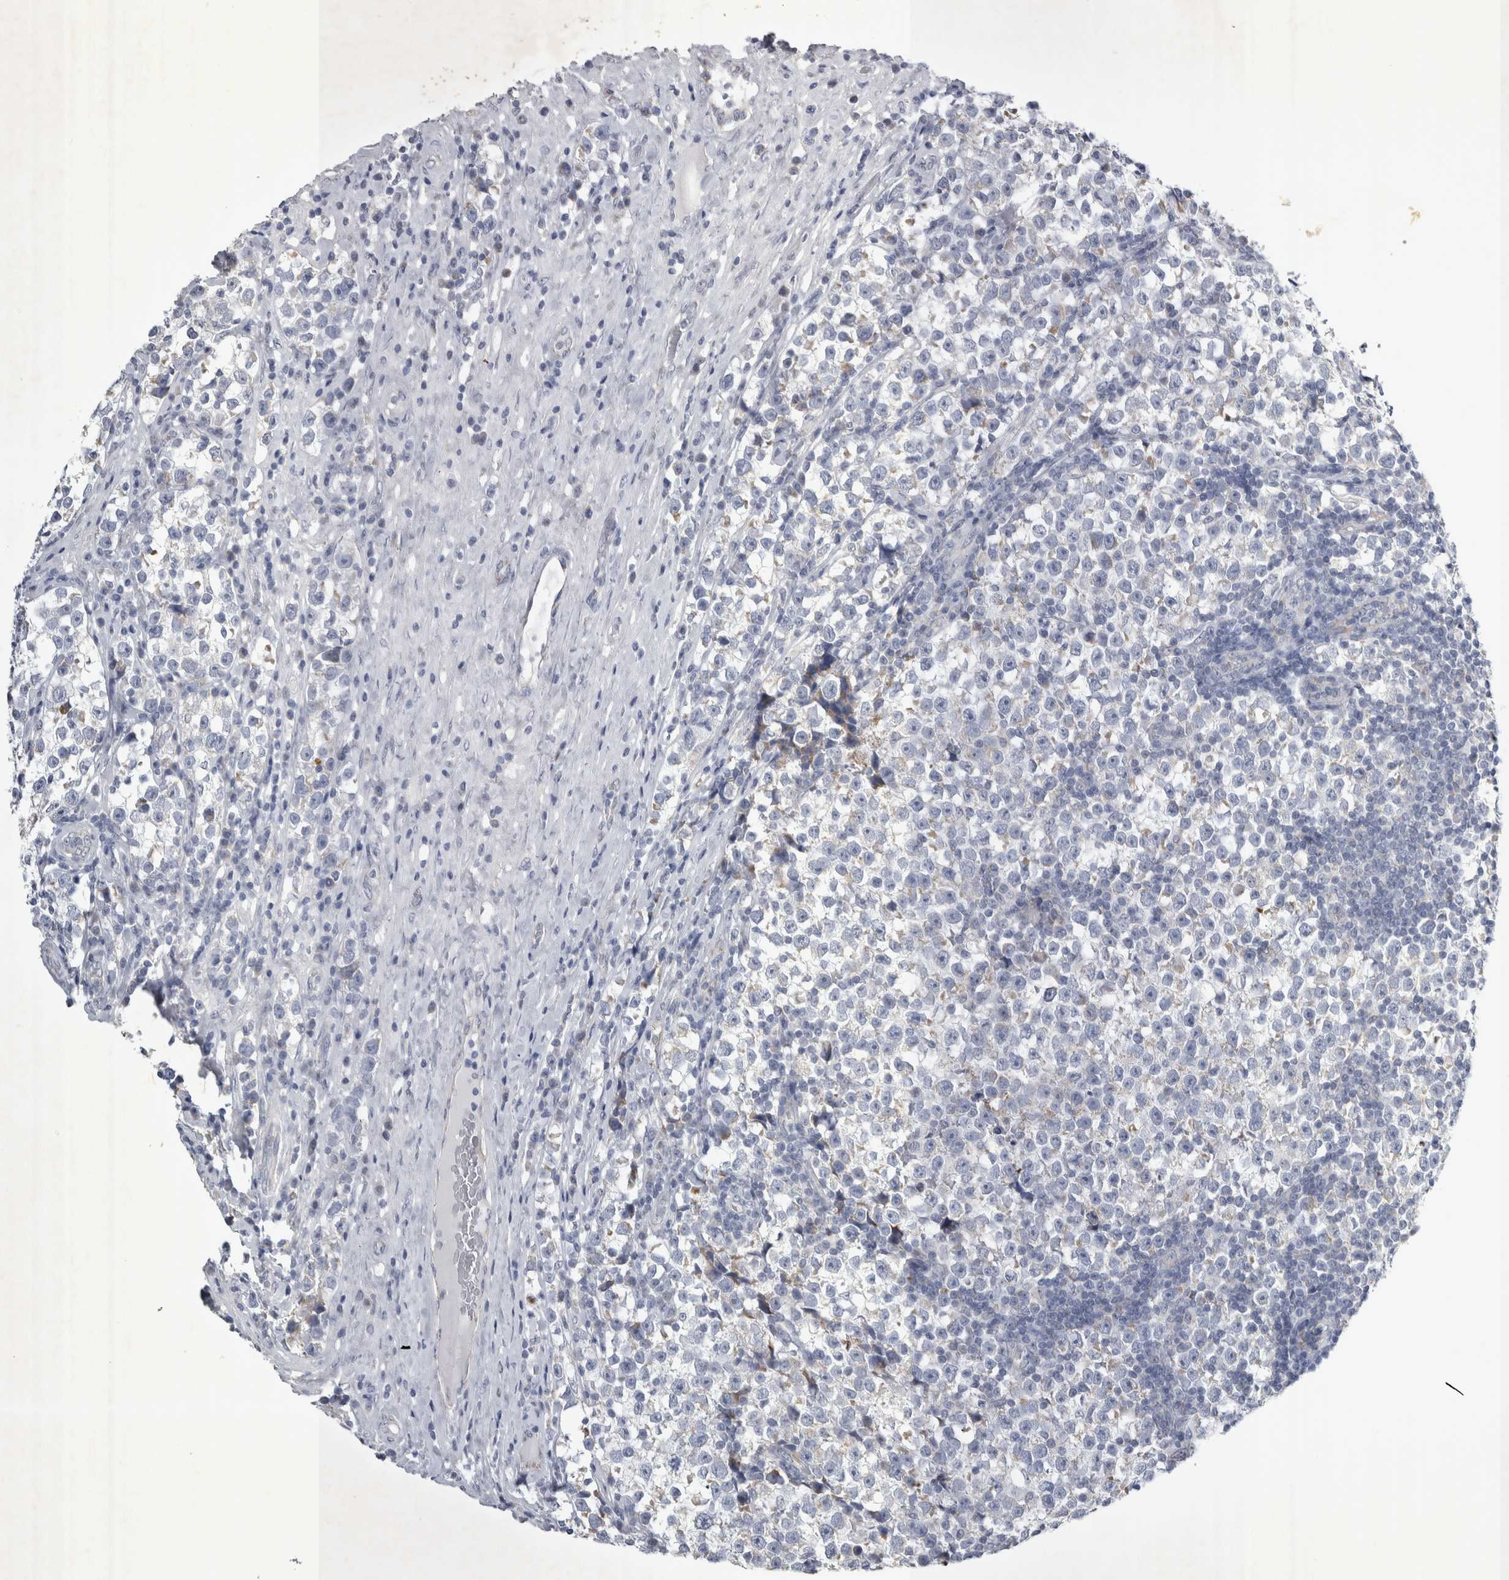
{"staining": {"intensity": "negative", "quantity": "none", "location": "none"}, "tissue": "testis cancer", "cell_type": "Tumor cells", "image_type": "cancer", "snomed": [{"axis": "morphology", "description": "Normal tissue, NOS"}, {"axis": "morphology", "description": "Seminoma, NOS"}, {"axis": "topography", "description": "Testis"}], "caption": "There is no significant staining in tumor cells of seminoma (testis). The staining was performed using DAB (3,3'-diaminobenzidine) to visualize the protein expression in brown, while the nuclei were stained in blue with hematoxylin (Magnification: 20x).", "gene": "FXYD7", "patient": {"sex": "male", "age": 43}}